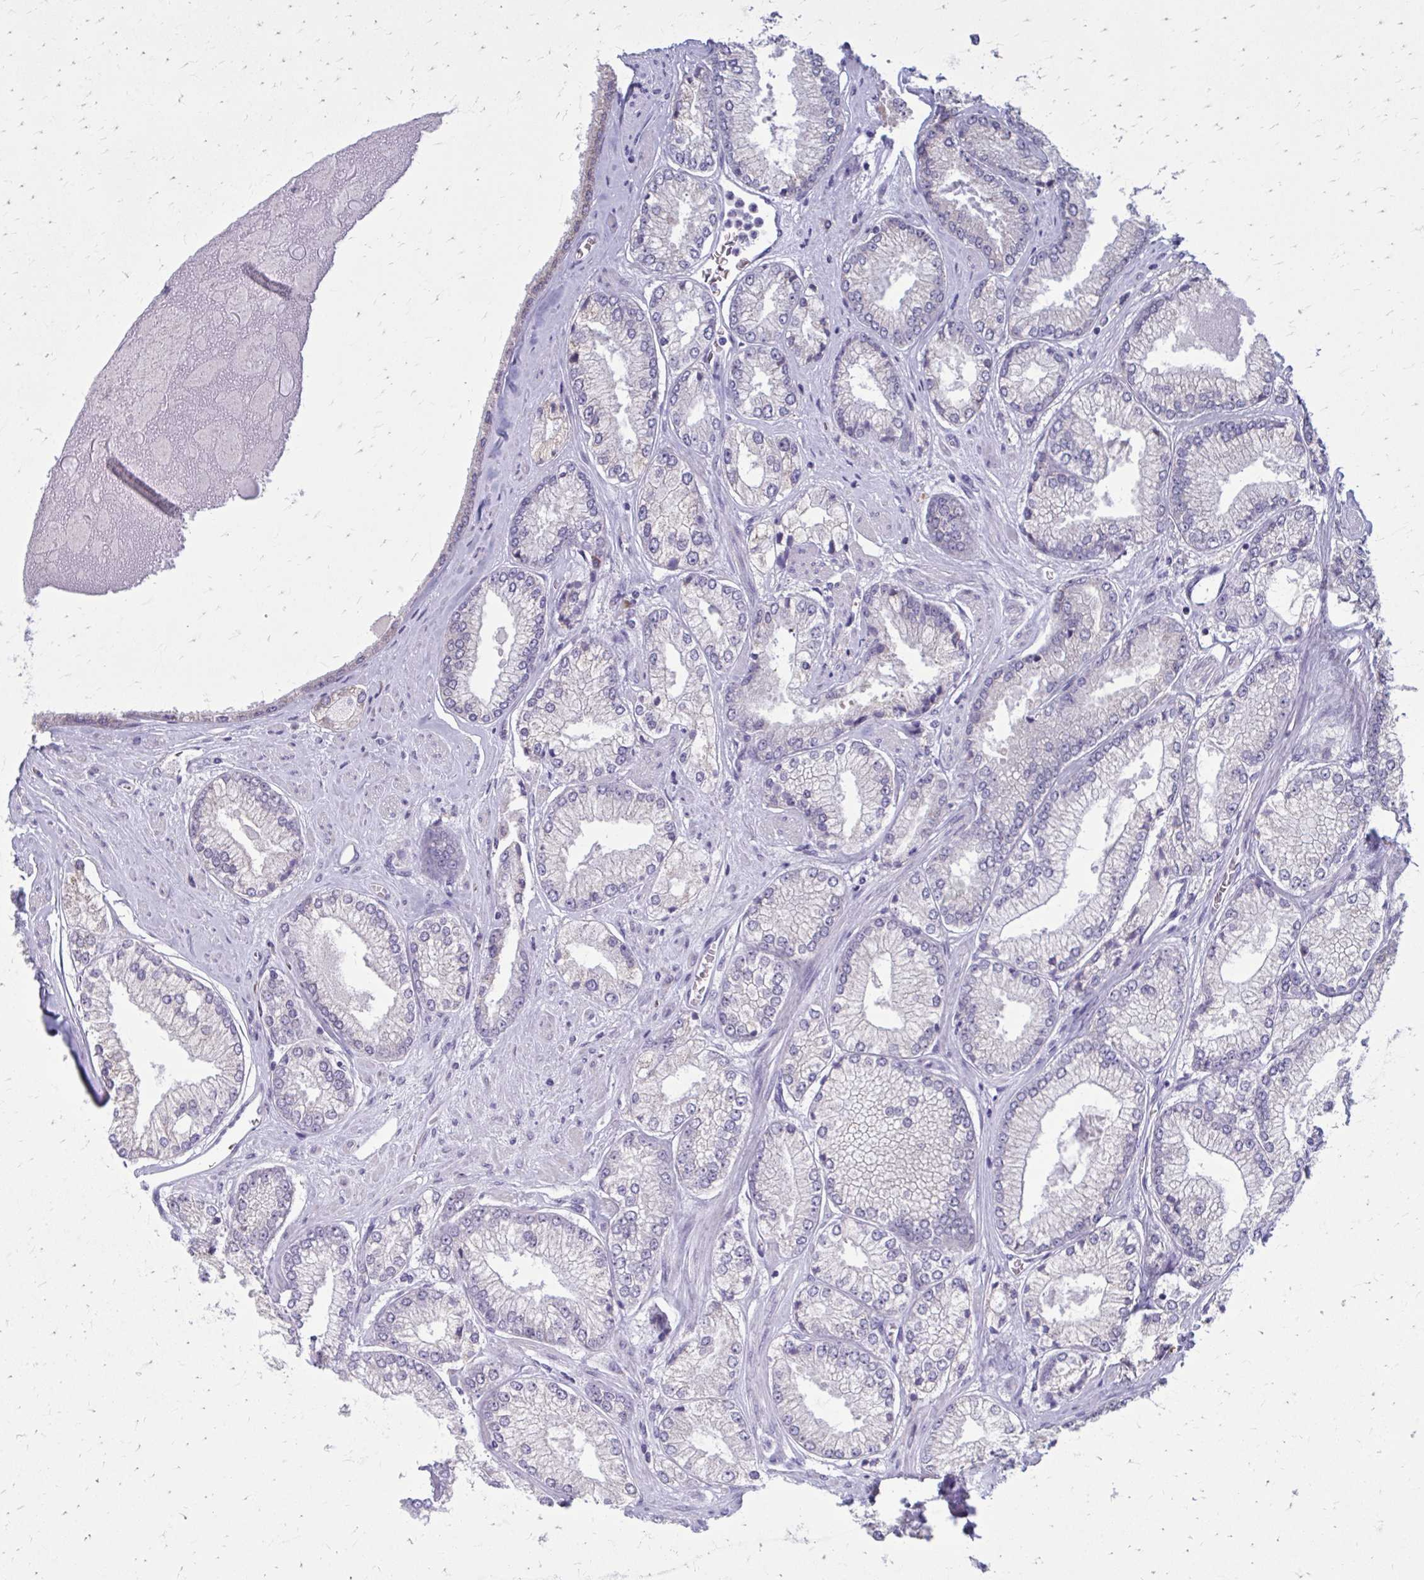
{"staining": {"intensity": "negative", "quantity": "none", "location": "none"}, "tissue": "prostate cancer", "cell_type": "Tumor cells", "image_type": "cancer", "snomed": [{"axis": "morphology", "description": "Adenocarcinoma, Low grade"}, {"axis": "topography", "description": "Prostate"}], "caption": "Tumor cells are negative for brown protein staining in prostate cancer (adenocarcinoma (low-grade)).", "gene": "PROSER1", "patient": {"sex": "male", "age": 67}}